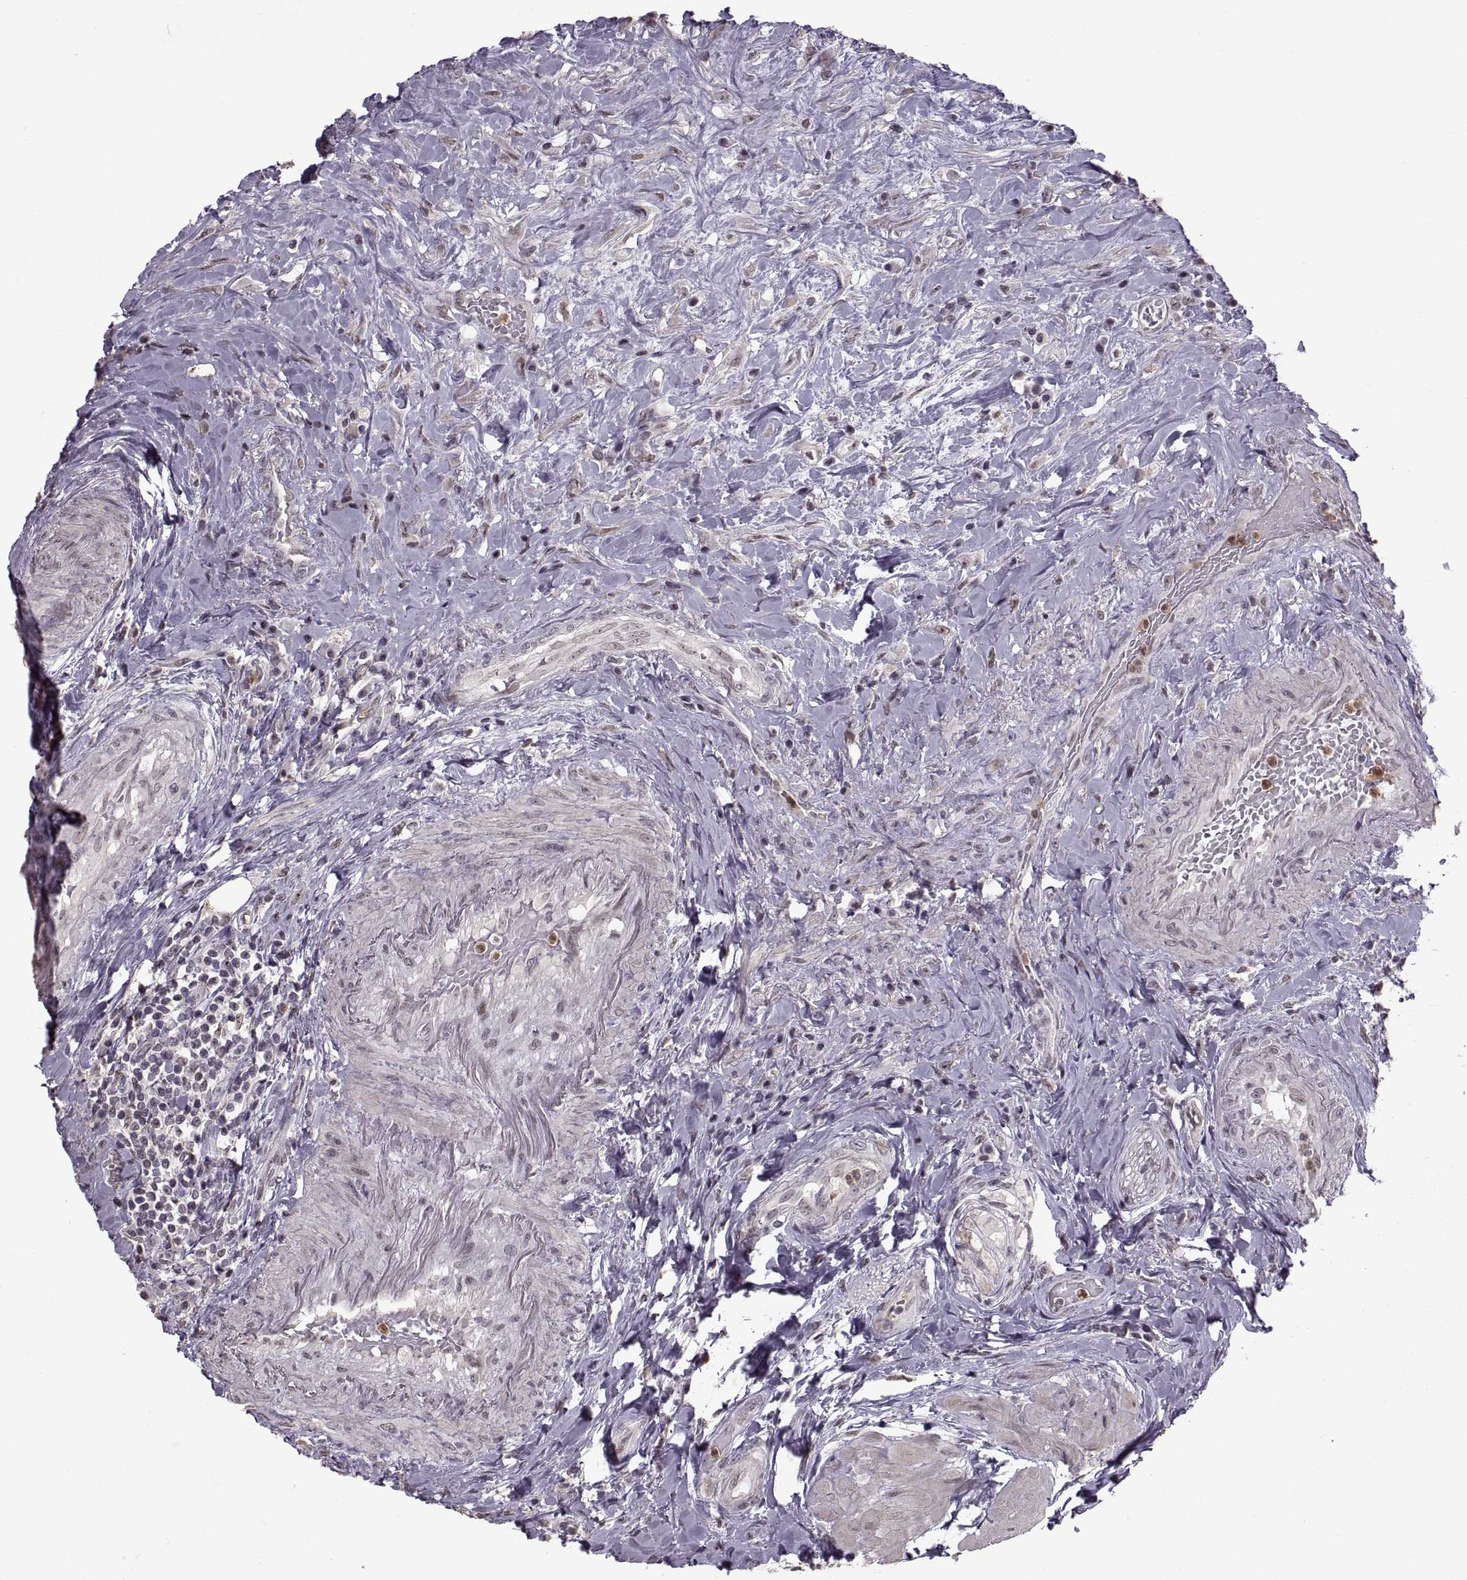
{"staining": {"intensity": "negative", "quantity": "none", "location": "none"}, "tissue": "urothelial cancer", "cell_type": "Tumor cells", "image_type": "cancer", "snomed": [{"axis": "morphology", "description": "Urothelial carcinoma, High grade"}, {"axis": "topography", "description": "Urinary bladder"}], "caption": "Immunohistochemistry (IHC) of urothelial cancer demonstrates no staining in tumor cells.", "gene": "PALS1", "patient": {"sex": "male", "age": 79}}